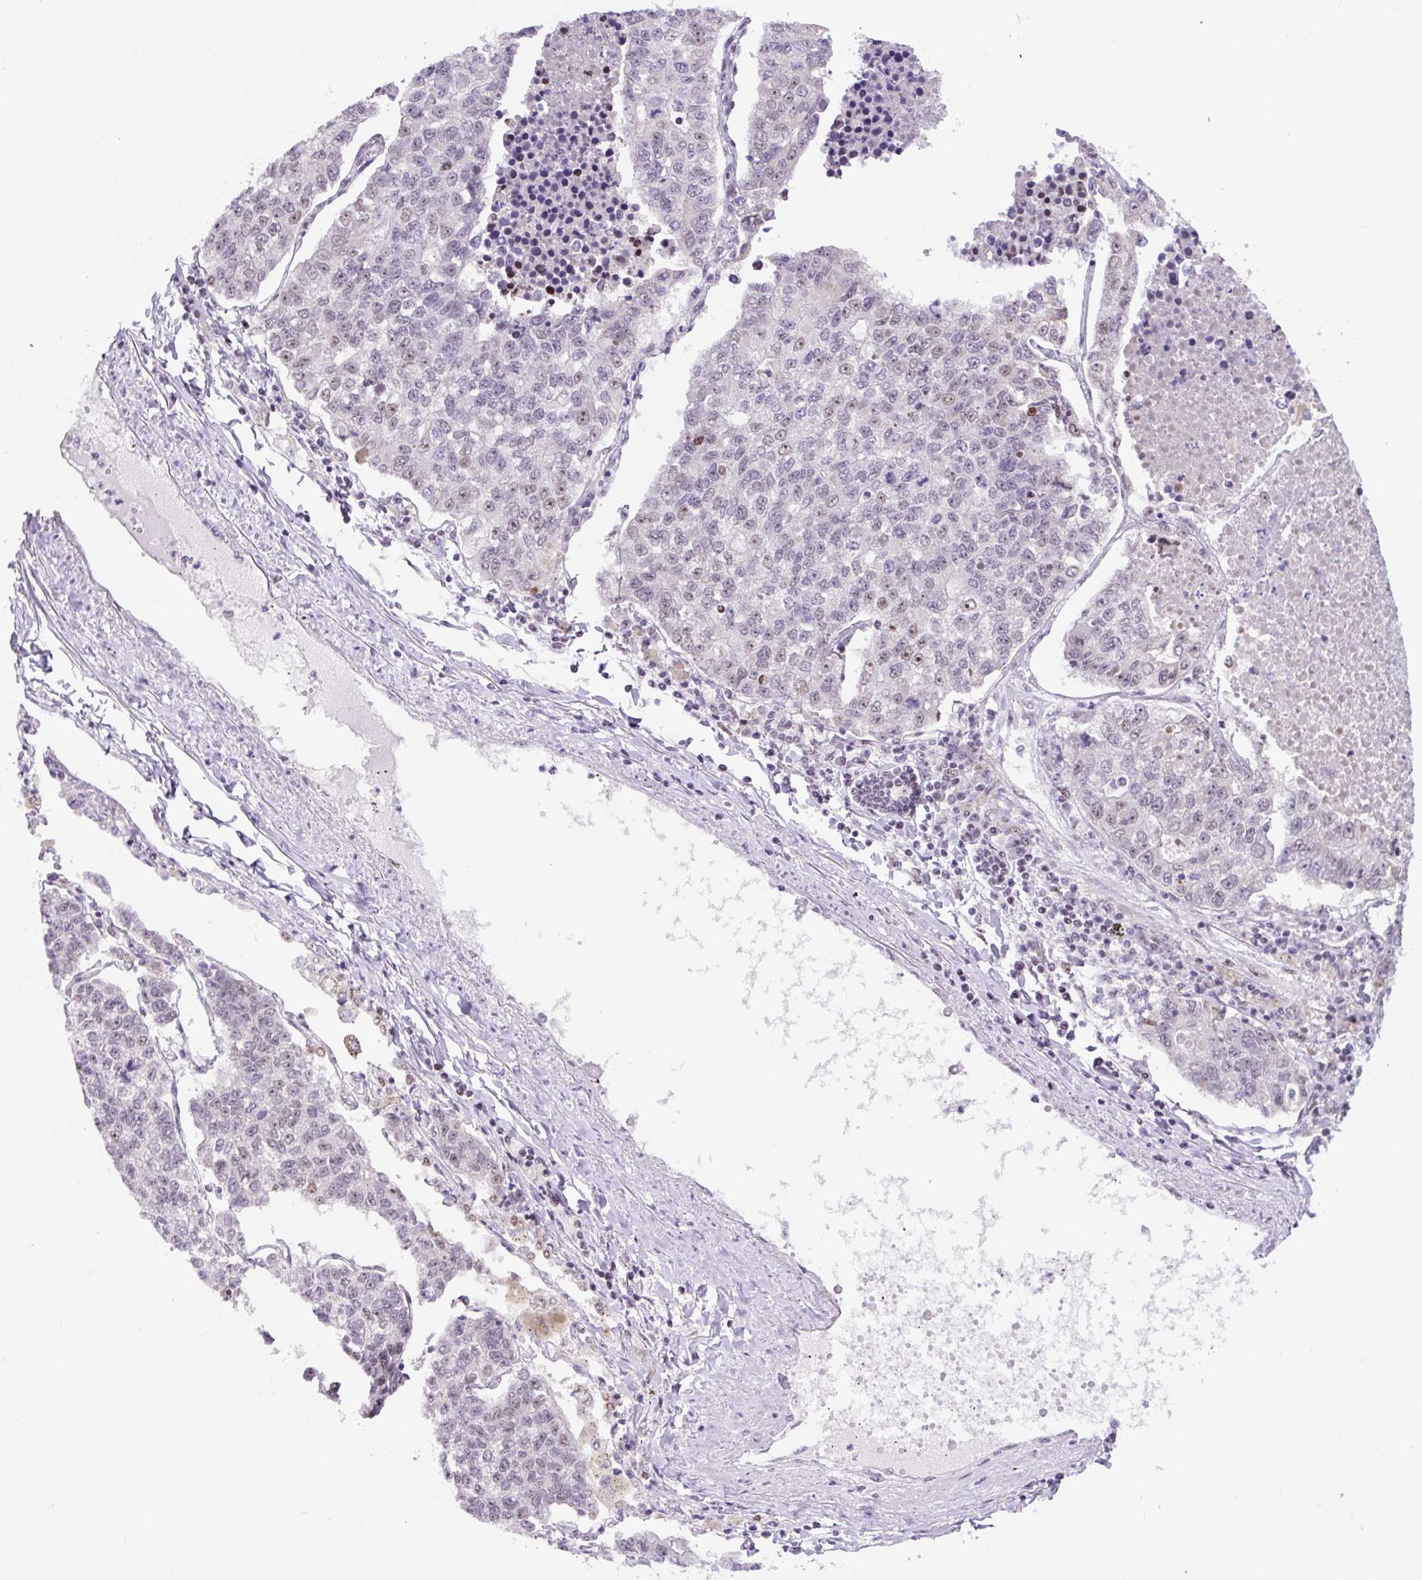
{"staining": {"intensity": "negative", "quantity": "none", "location": "none"}, "tissue": "lung cancer", "cell_type": "Tumor cells", "image_type": "cancer", "snomed": [{"axis": "morphology", "description": "Adenocarcinoma, NOS"}, {"axis": "topography", "description": "Lung"}], "caption": "Lung adenocarcinoma was stained to show a protein in brown. There is no significant staining in tumor cells.", "gene": "TAF1A", "patient": {"sex": "male", "age": 49}}